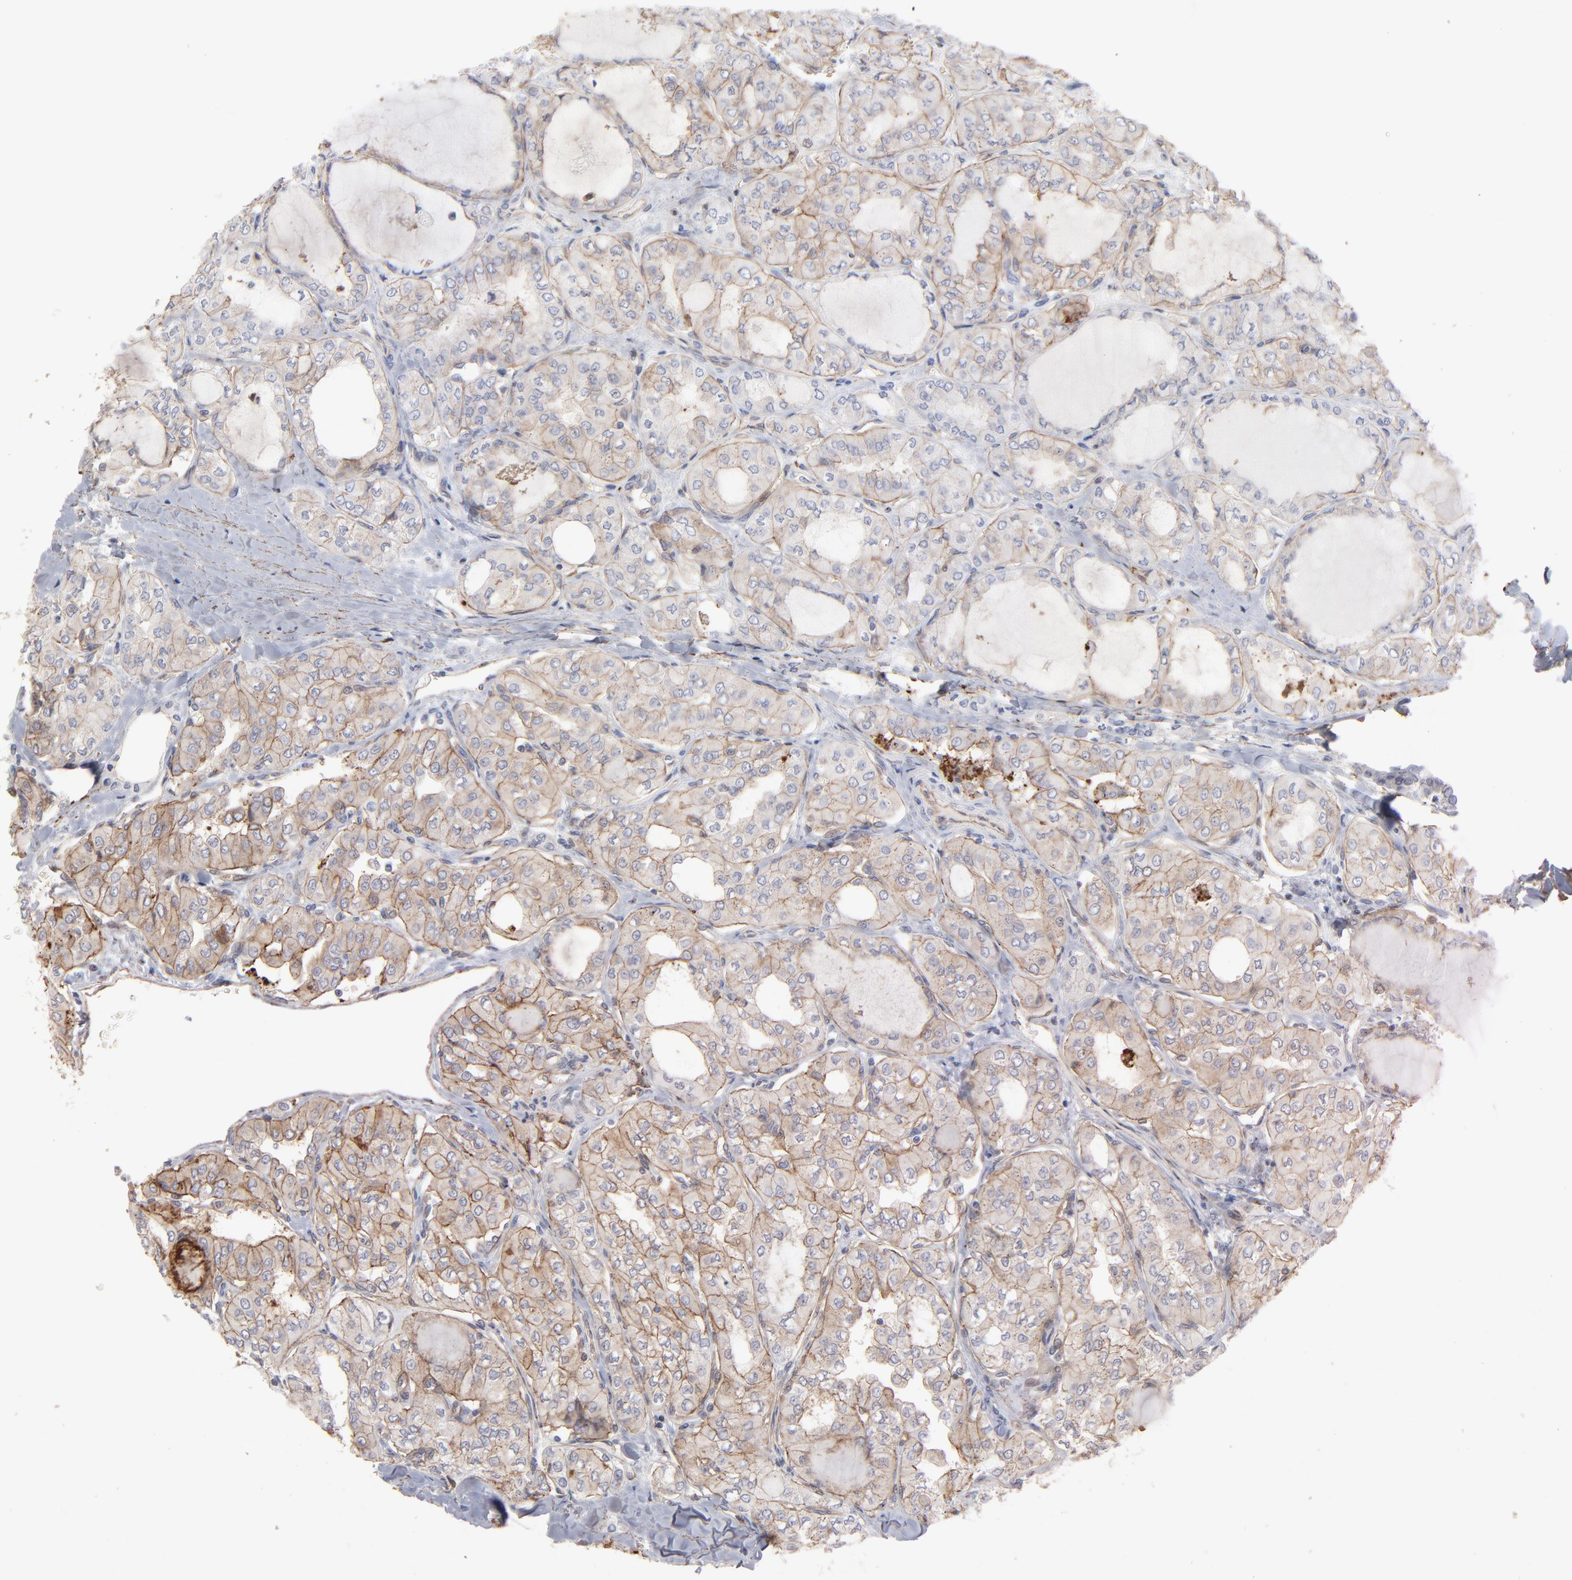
{"staining": {"intensity": "moderate", "quantity": ">75%", "location": "cytoplasmic/membranous"}, "tissue": "thyroid cancer", "cell_type": "Tumor cells", "image_type": "cancer", "snomed": [{"axis": "morphology", "description": "Papillary adenocarcinoma, NOS"}, {"axis": "topography", "description": "Thyroid gland"}], "caption": "Immunohistochemical staining of human thyroid cancer reveals medium levels of moderate cytoplasmic/membranous staining in approximately >75% of tumor cells.", "gene": "PXN", "patient": {"sex": "male", "age": 20}}